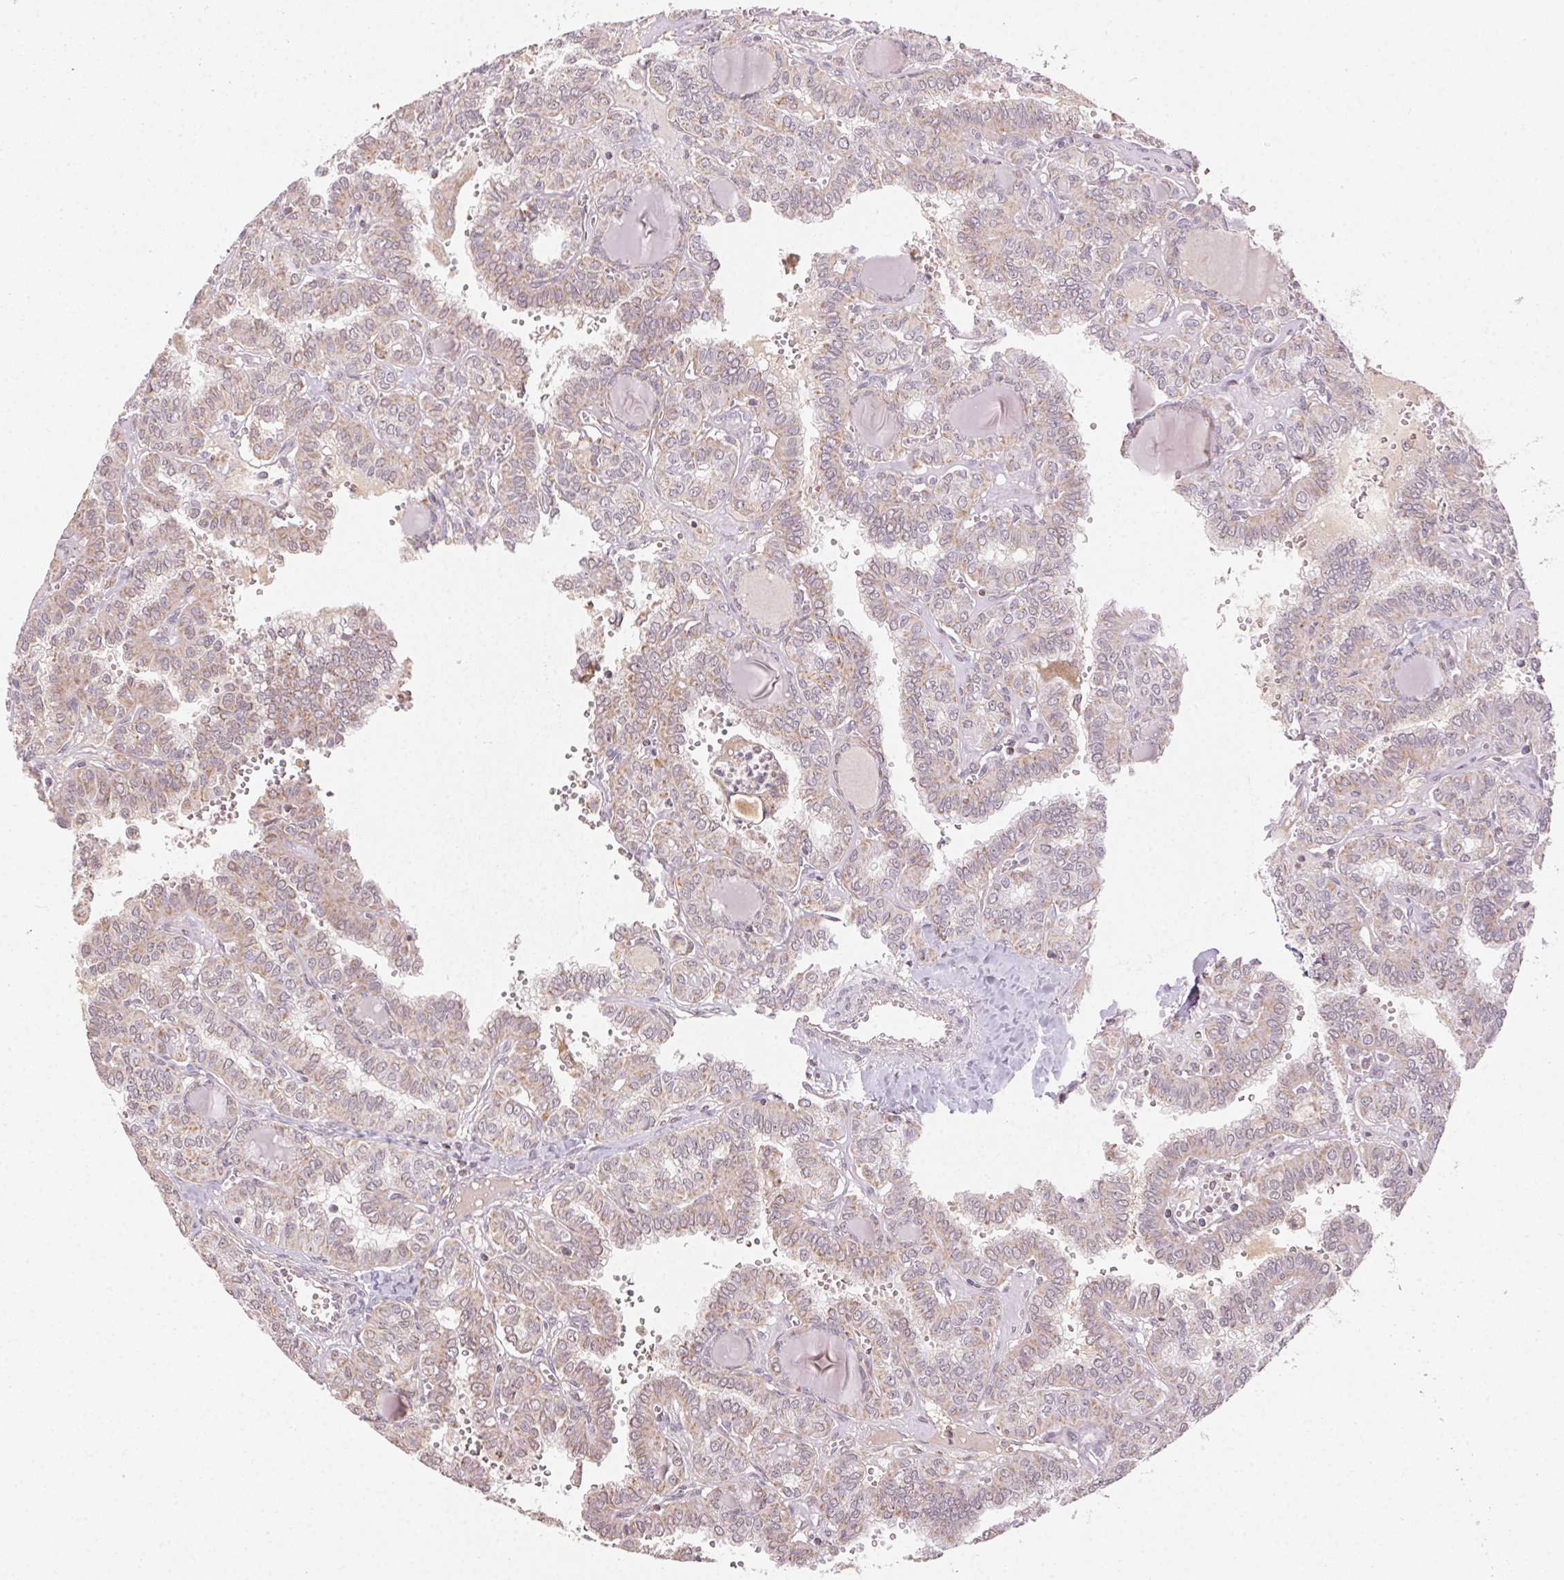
{"staining": {"intensity": "weak", "quantity": "<25%", "location": "cytoplasmic/membranous"}, "tissue": "thyroid cancer", "cell_type": "Tumor cells", "image_type": "cancer", "snomed": [{"axis": "morphology", "description": "Papillary adenocarcinoma, NOS"}, {"axis": "topography", "description": "Thyroid gland"}], "caption": "Tumor cells are negative for brown protein staining in thyroid cancer. (IHC, brightfield microscopy, high magnification).", "gene": "CLASP1", "patient": {"sex": "female", "age": 41}}